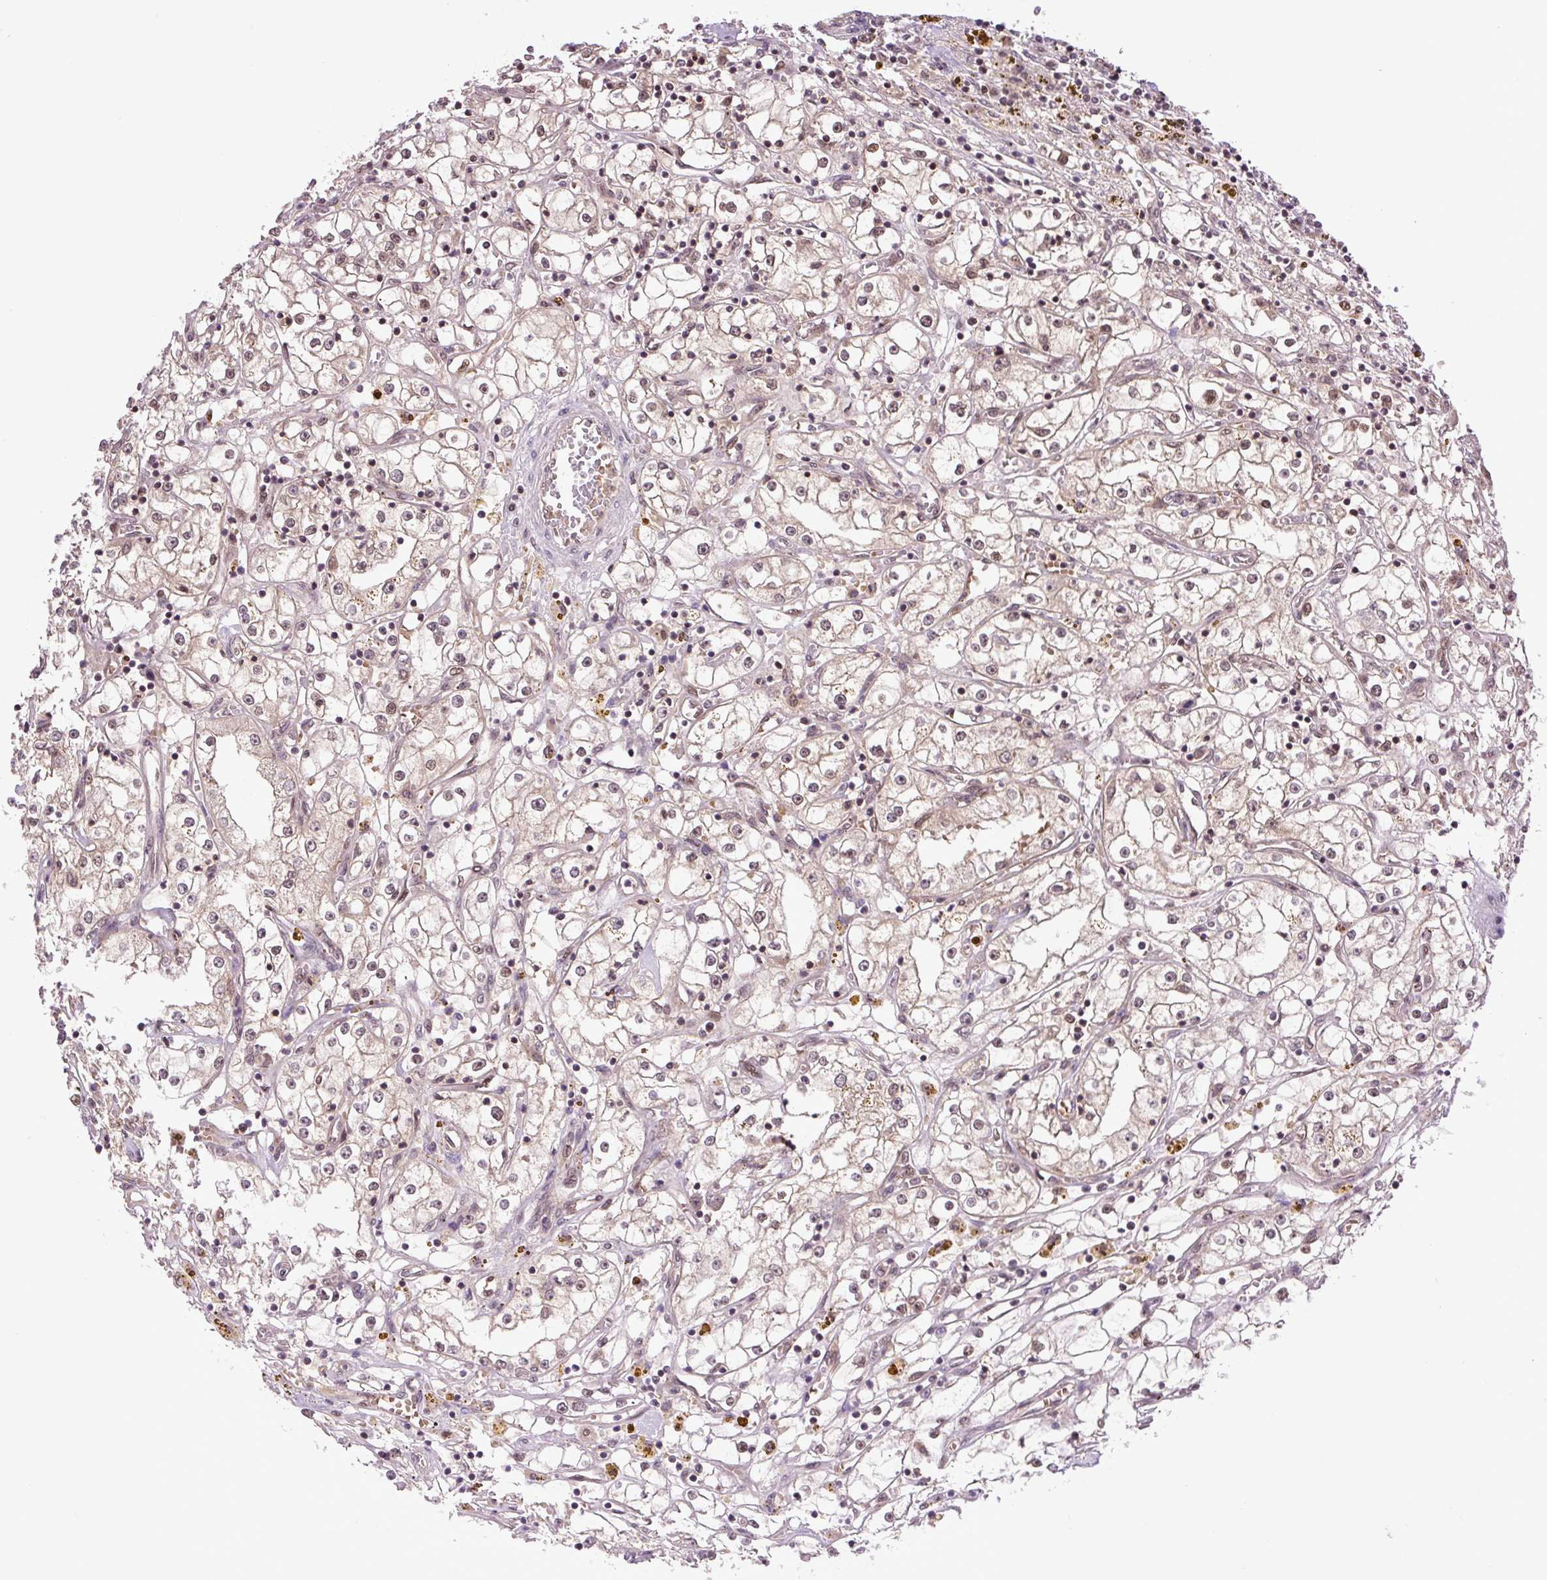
{"staining": {"intensity": "weak", "quantity": "<25%", "location": "nuclear"}, "tissue": "renal cancer", "cell_type": "Tumor cells", "image_type": "cancer", "snomed": [{"axis": "morphology", "description": "Adenocarcinoma, NOS"}, {"axis": "topography", "description": "Kidney"}], "caption": "Human renal cancer (adenocarcinoma) stained for a protein using immunohistochemistry exhibits no staining in tumor cells.", "gene": "SGTA", "patient": {"sex": "male", "age": 56}}